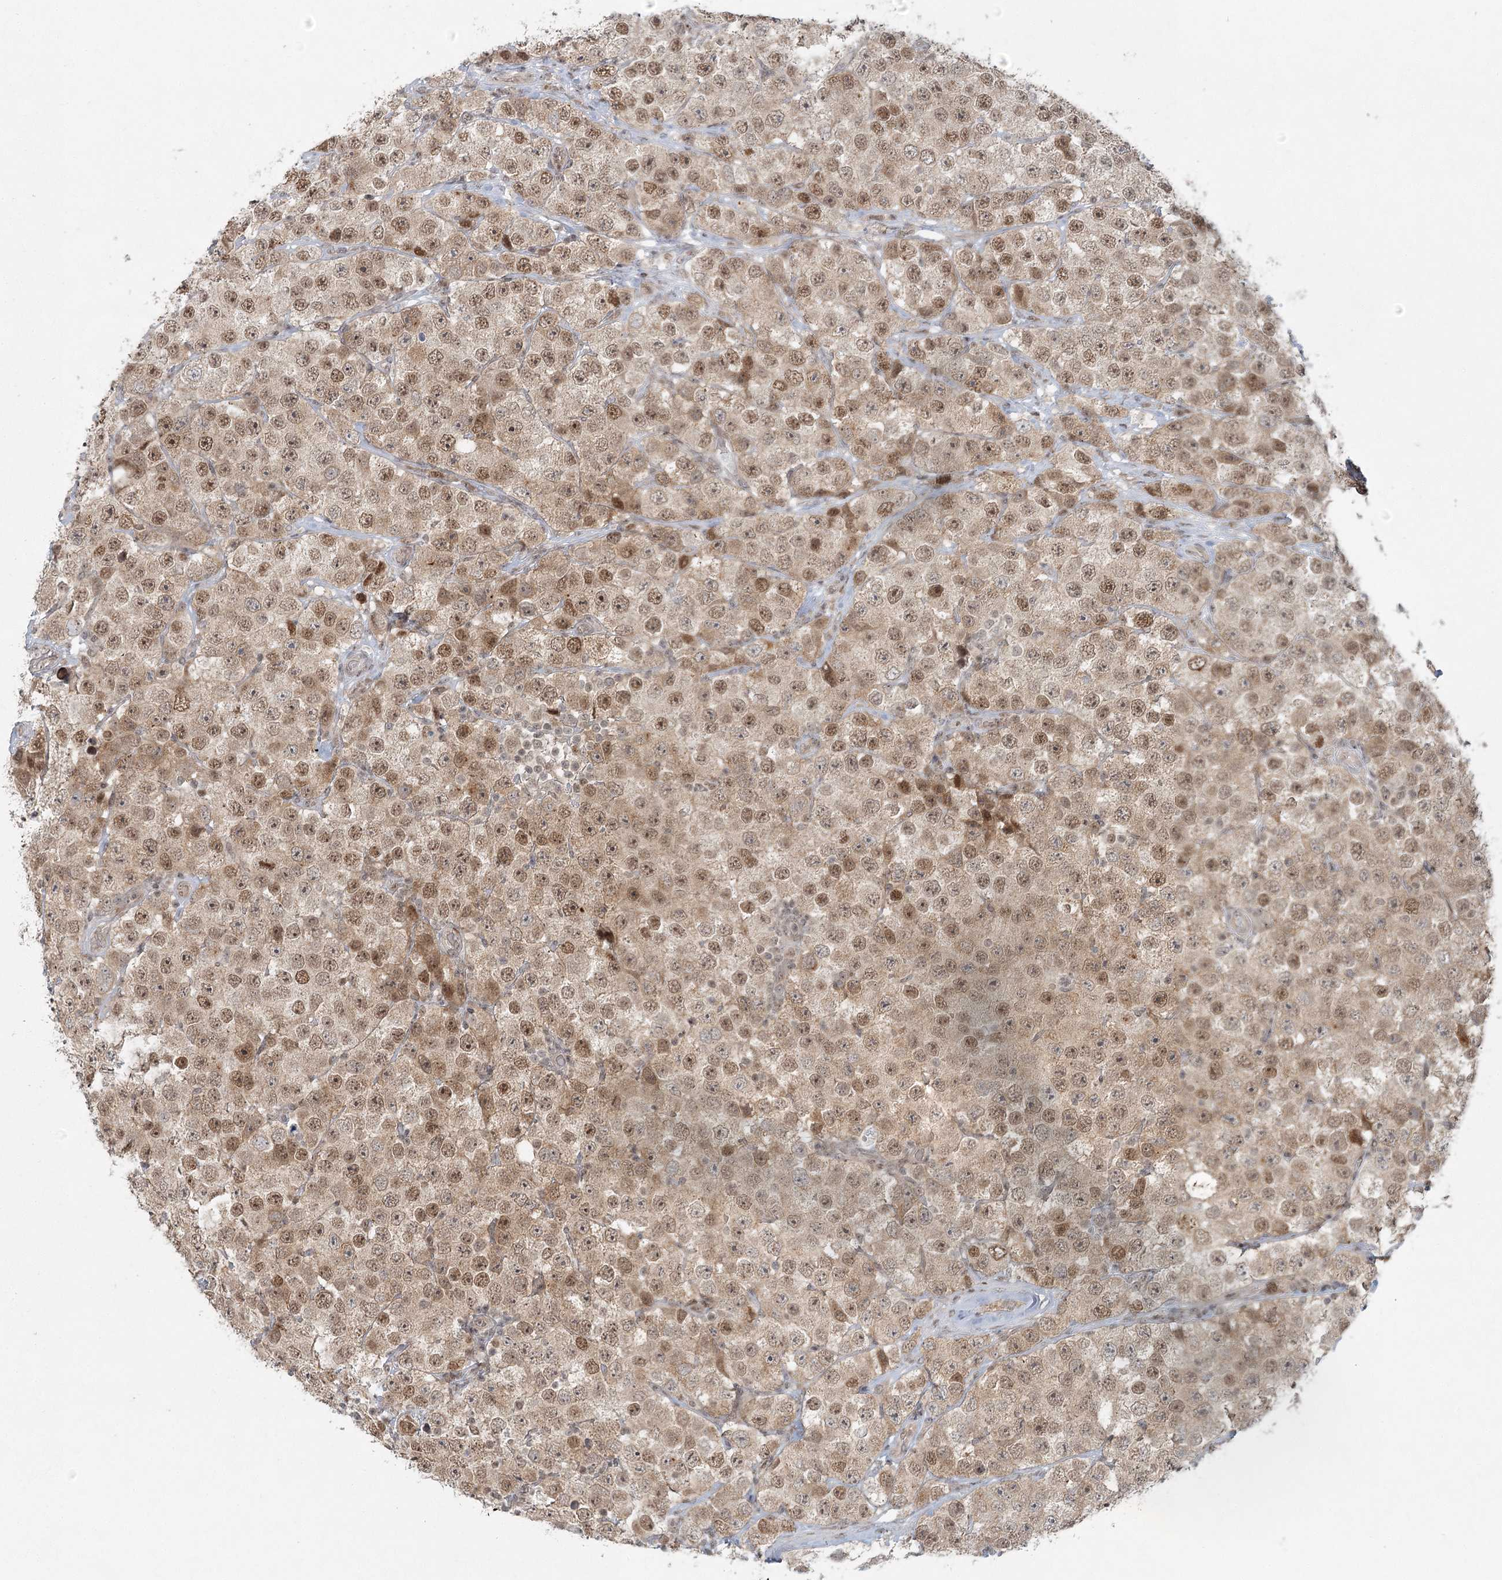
{"staining": {"intensity": "moderate", "quantity": ">75%", "location": "cytoplasmic/membranous,nuclear"}, "tissue": "testis cancer", "cell_type": "Tumor cells", "image_type": "cancer", "snomed": [{"axis": "morphology", "description": "Seminoma, NOS"}, {"axis": "topography", "description": "Testis"}], "caption": "Immunohistochemistry of human testis cancer (seminoma) shows medium levels of moderate cytoplasmic/membranous and nuclear positivity in approximately >75% of tumor cells.", "gene": "R3HCC1L", "patient": {"sex": "male", "age": 28}}